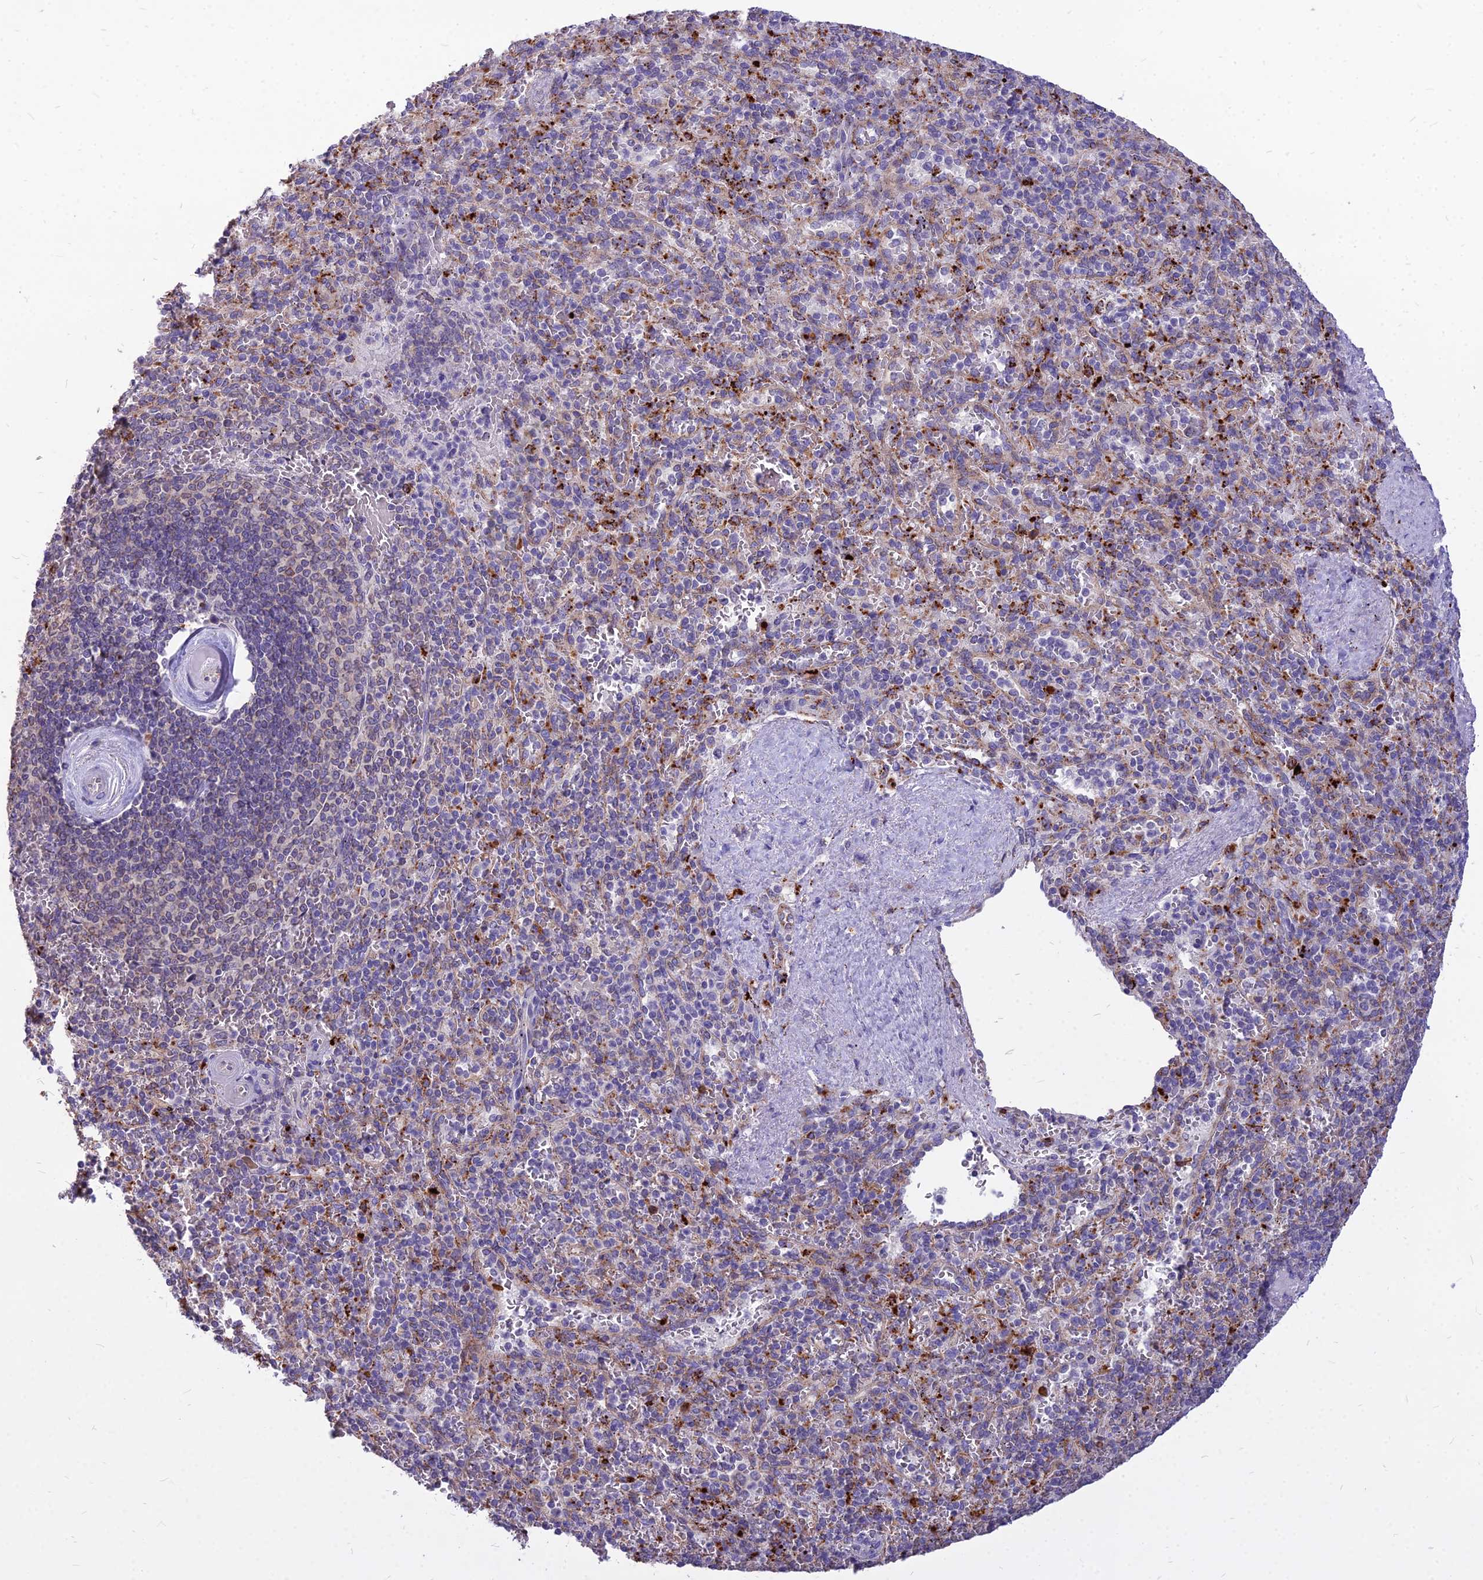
{"staining": {"intensity": "moderate", "quantity": "<25%", "location": "cytoplasmic/membranous"}, "tissue": "spleen", "cell_type": "Cells in red pulp", "image_type": "normal", "snomed": [{"axis": "morphology", "description": "Normal tissue, NOS"}, {"axis": "topography", "description": "Spleen"}], "caption": "A brown stain labels moderate cytoplasmic/membranous expression of a protein in cells in red pulp of normal spleen.", "gene": "PCED1B", "patient": {"sex": "male", "age": 82}}